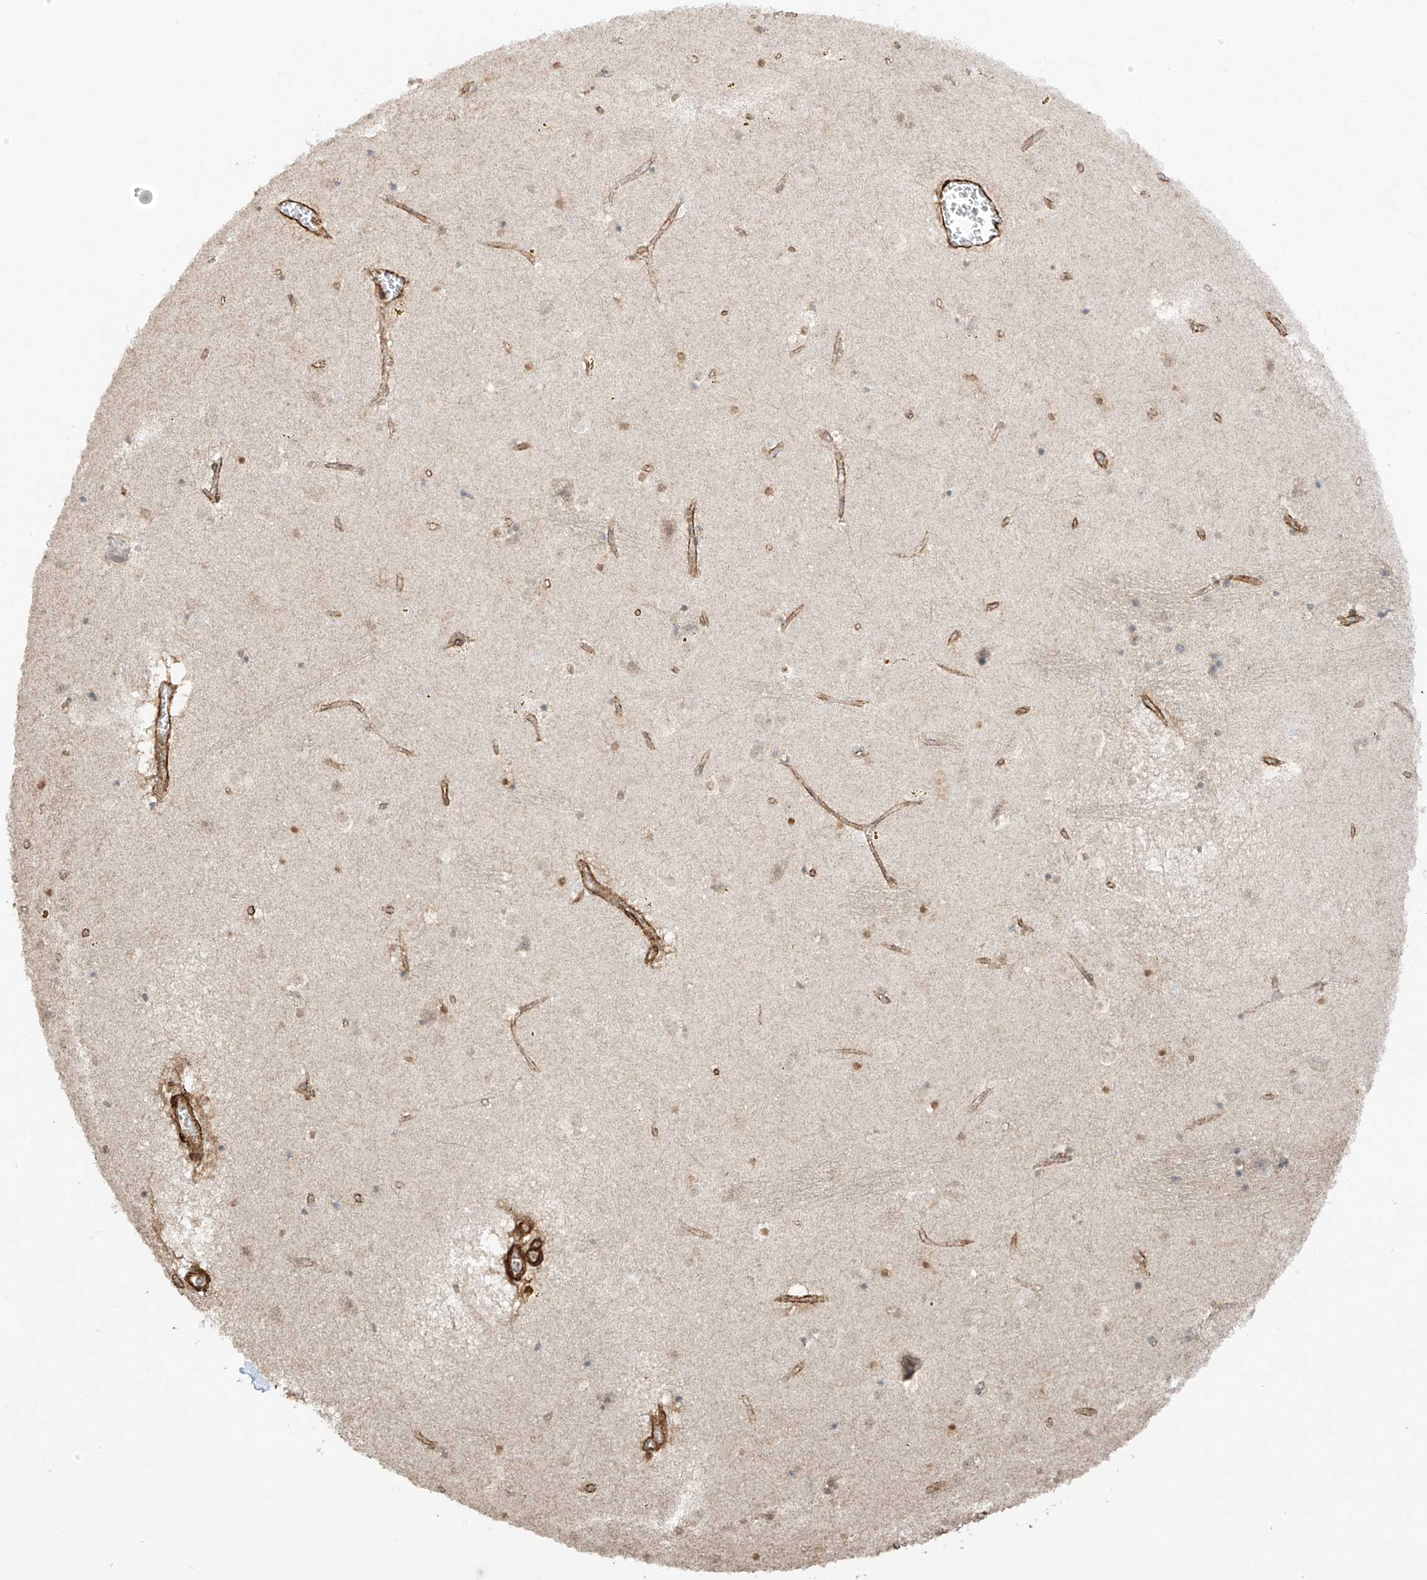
{"staining": {"intensity": "weak", "quantity": "<25%", "location": "cytoplasmic/membranous"}, "tissue": "caudate", "cell_type": "Glial cells", "image_type": "normal", "snomed": [{"axis": "morphology", "description": "Normal tissue, NOS"}, {"axis": "topography", "description": "Lateral ventricle wall"}], "caption": "This is an immunohistochemistry image of benign human caudate. There is no positivity in glial cells.", "gene": "TTLL5", "patient": {"sex": "male", "age": 70}}